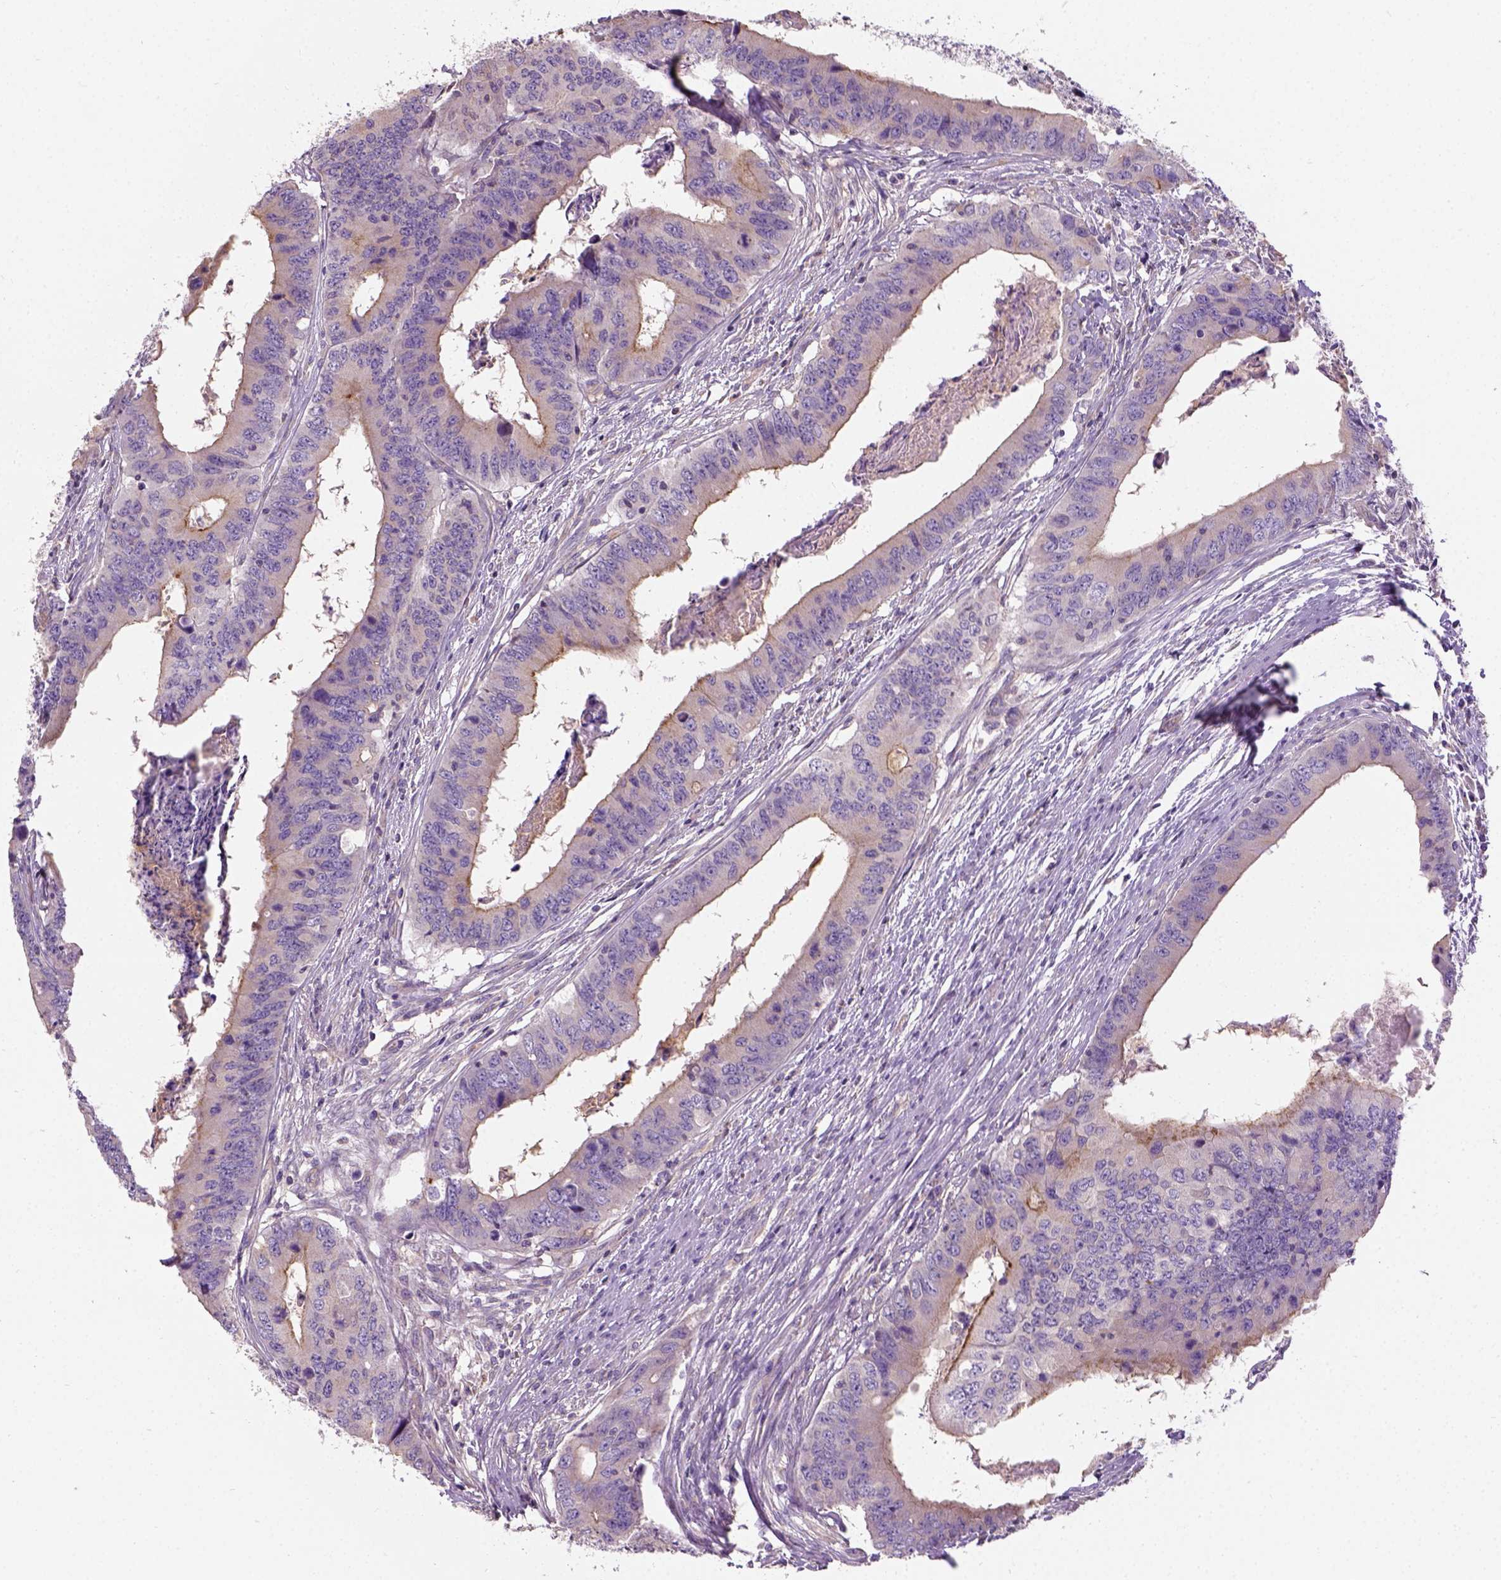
{"staining": {"intensity": "weak", "quantity": "25%-75%", "location": "cytoplasmic/membranous"}, "tissue": "colorectal cancer", "cell_type": "Tumor cells", "image_type": "cancer", "snomed": [{"axis": "morphology", "description": "Adenocarcinoma, NOS"}, {"axis": "topography", "description": "Colon"}], "caption": "The immunohistochemical stain labels weak cytoplasmic/membranous expression in tumor cells of colorectal adenocarcinoma tissue. (IHC, brightfield microscopy, high magnification).", "gene": "CRACR2A", "patient": {"sex": "male", "age": 53}}